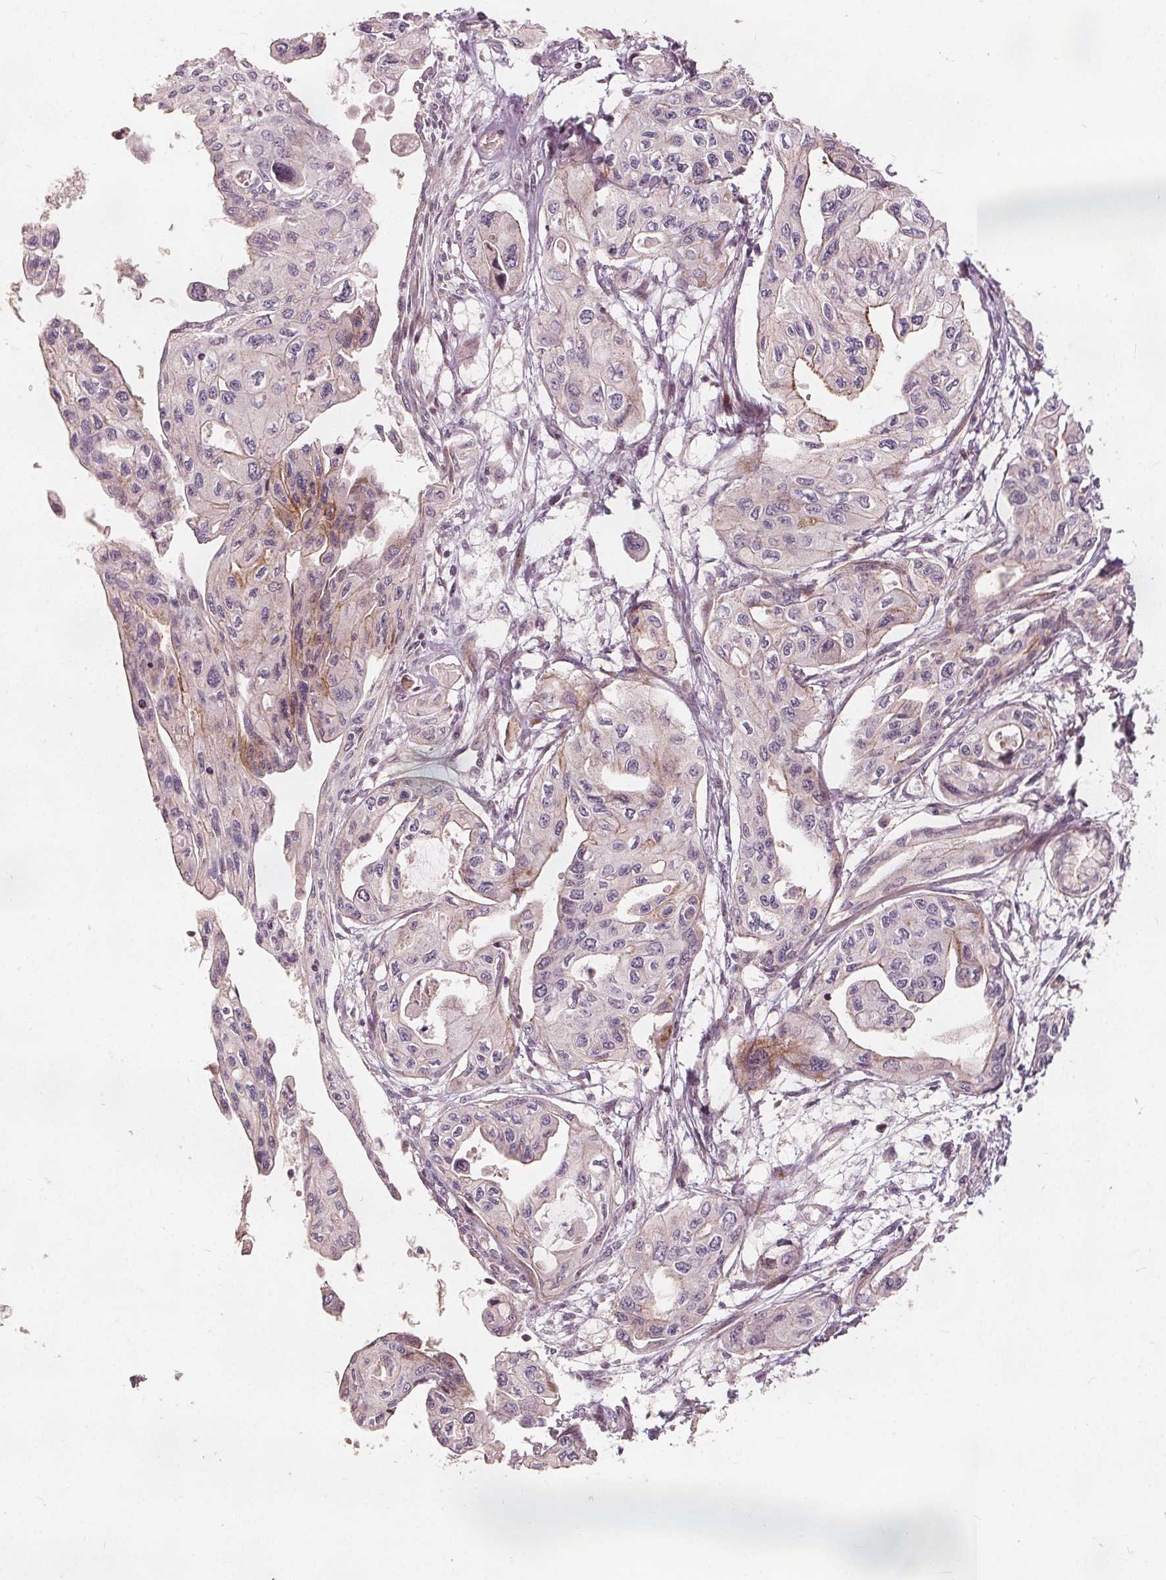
{"staining": {"intensity": "negative", "quantity": "none", "location": "none"}, "tissue": "pancreatic cancer", "cell_type": "Tumor cells", "image_type": "cancer", "snomed": [{"axis": "morphology", "description": "Adenocarcinoma, NOS"}, {"axis": "topography", "description": "Pancreas"}], "caption": "There is no significant staining in tumor cells of pancreatic cancer. (IHC, brightfield microscopy, high magnification).", "gene": "PTPRT", "patient": {"sex": "female", "age": 76}}